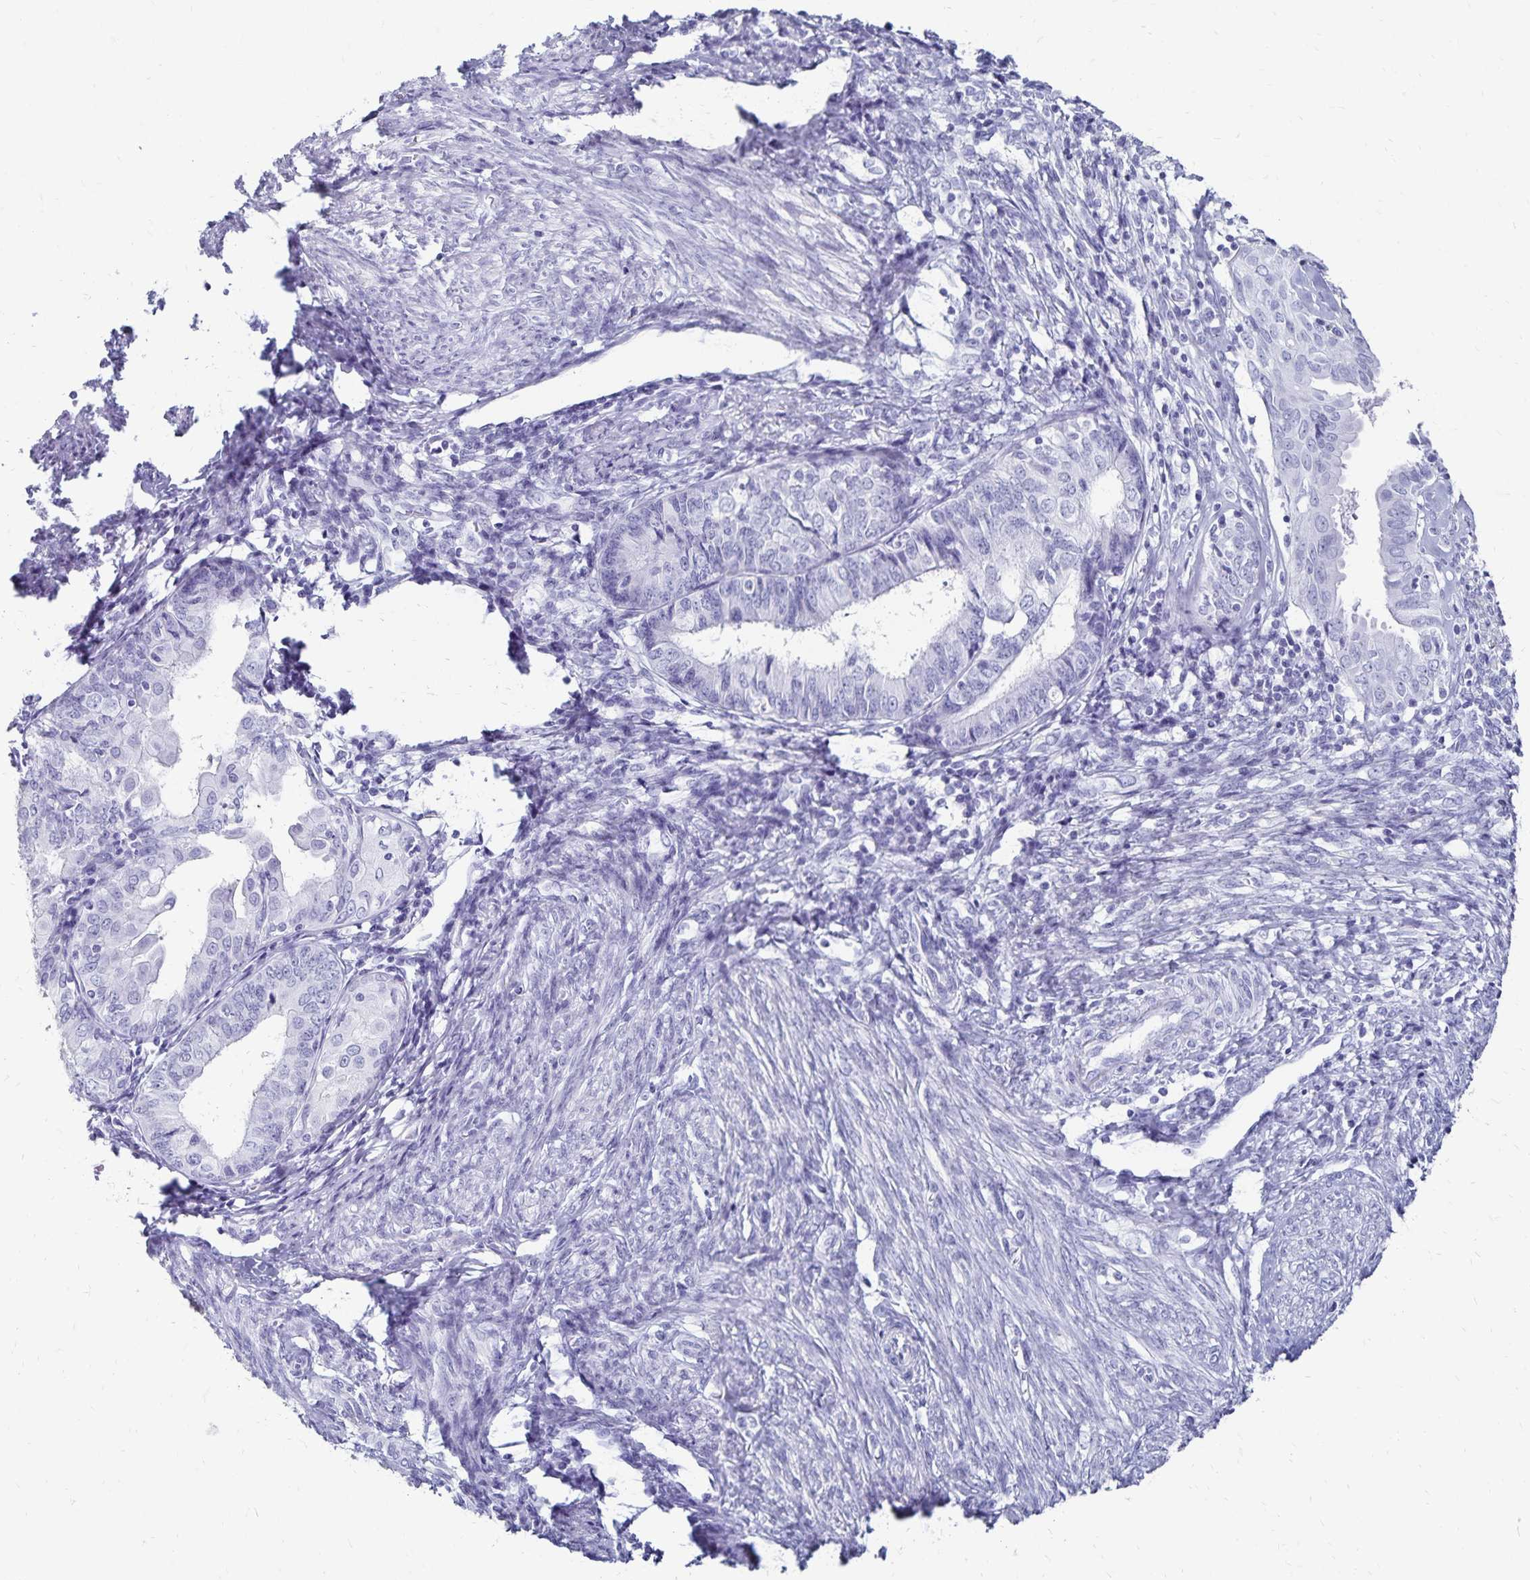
{"staining": {"intensity": "negative", "quantity": "none", "location": "none"}, "tissue": "endometrial cancer", "cell_type": "Tumor cells", "image_type": "cancer", "snomed": [{"axis": "morphology", "description": "Adenocarcinoma, NOS"}, {"axis": "topography", "description": "Endometrium"}], "caption": "IHC micrograph of human endometrial adenocarcinoma stained for a protein (brown), which reveals no staining in tumor cells.", "gene": "GIP", "patient": {"sex": "female", "age": 68}}